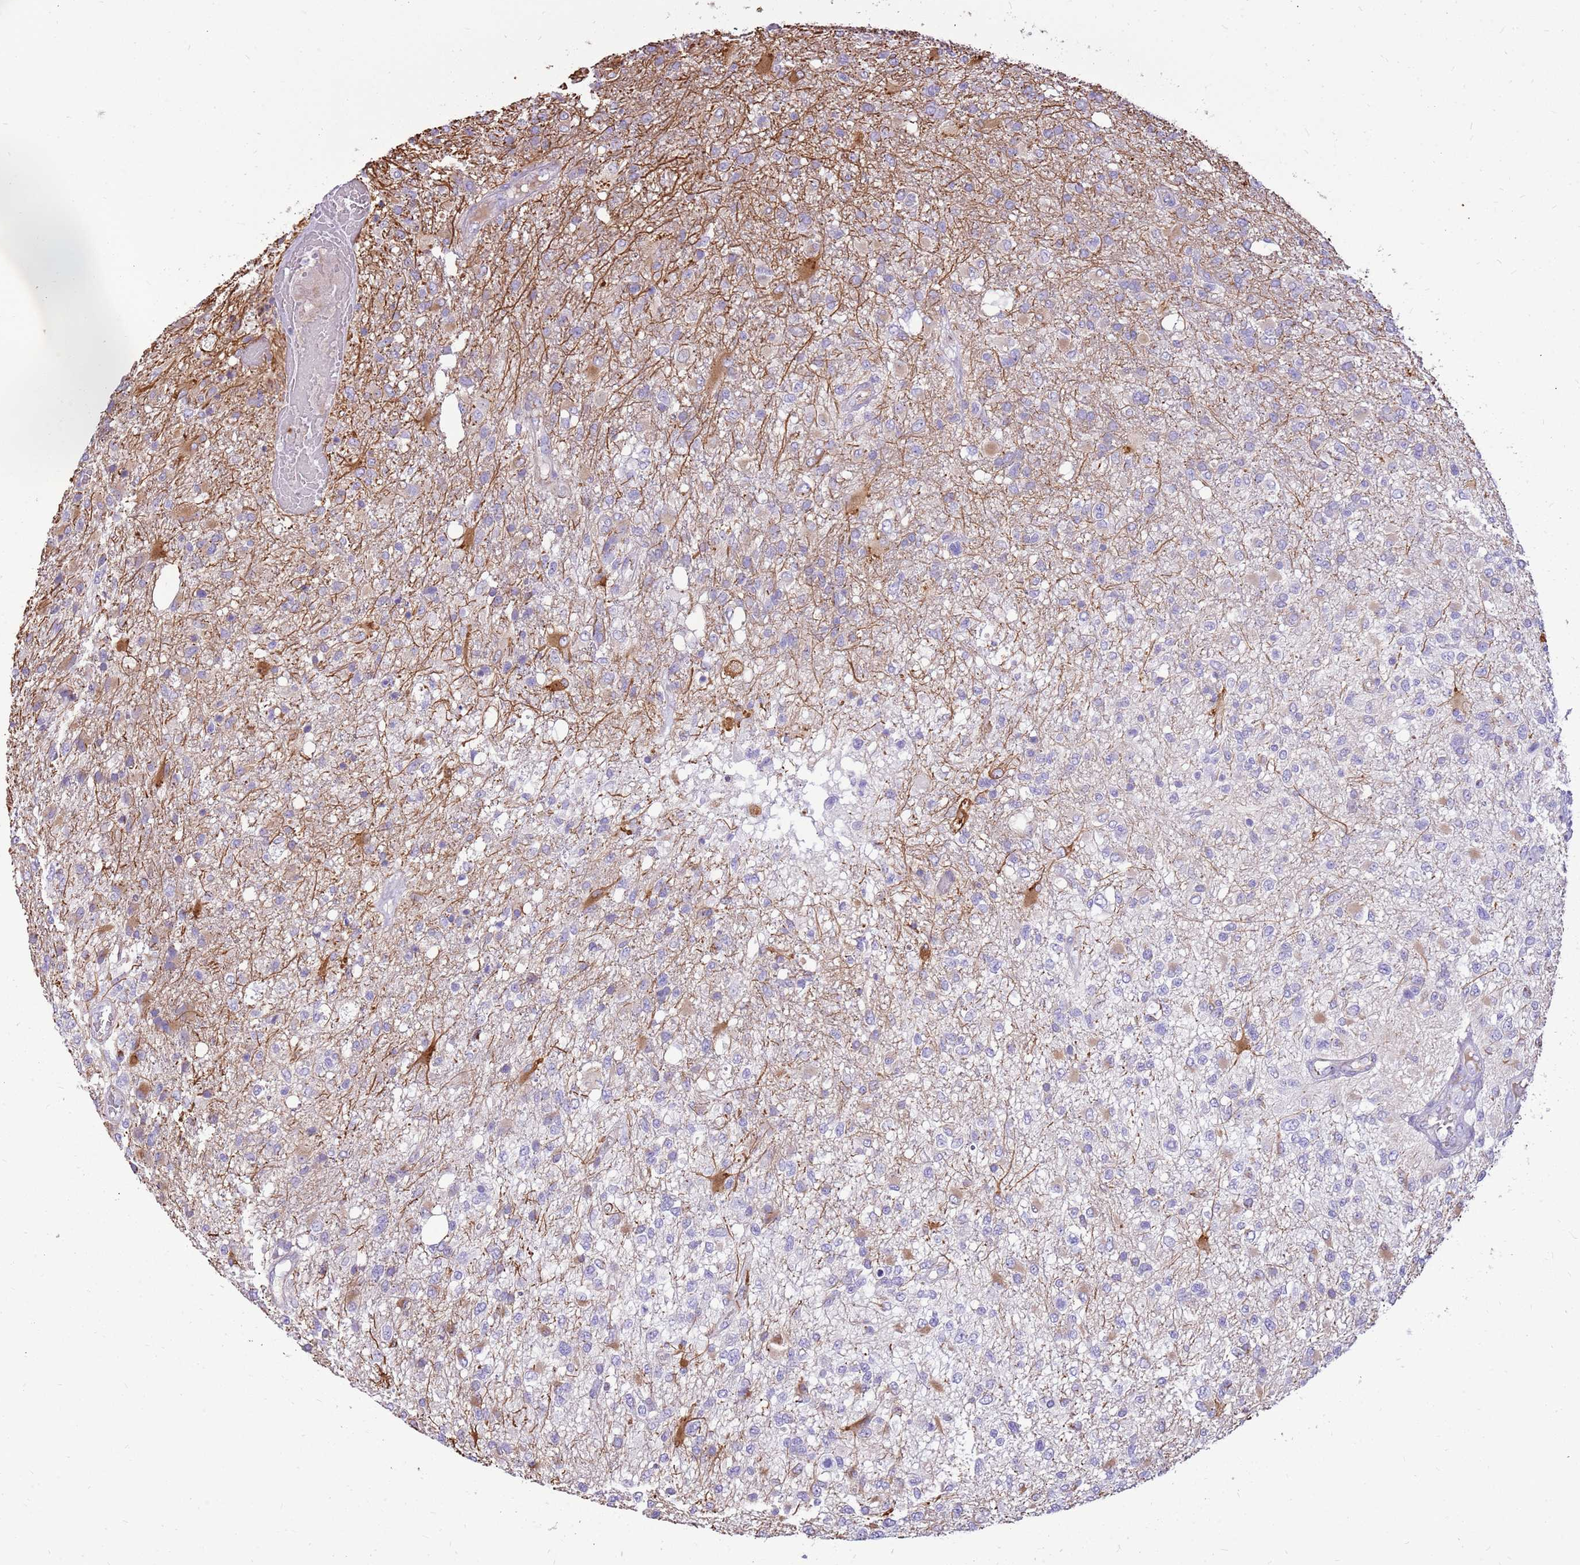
{"staining": {"intensity": "negative", "quantity": "none", "location": "none"}, "tissue": "glioma", "cell_type": "Tumor cells", "image_type": "cancer", "snomed": [{"axis": "morphology", "description": "Glioma, malignant, High grade"}, {"axis": "topography", "description": "Brain"}], "caption": "The image demonstrates no significant staining in tumor cells of glioma.", "gene": "PCNX1", "patient": {"sex": "female", "age": 74}}